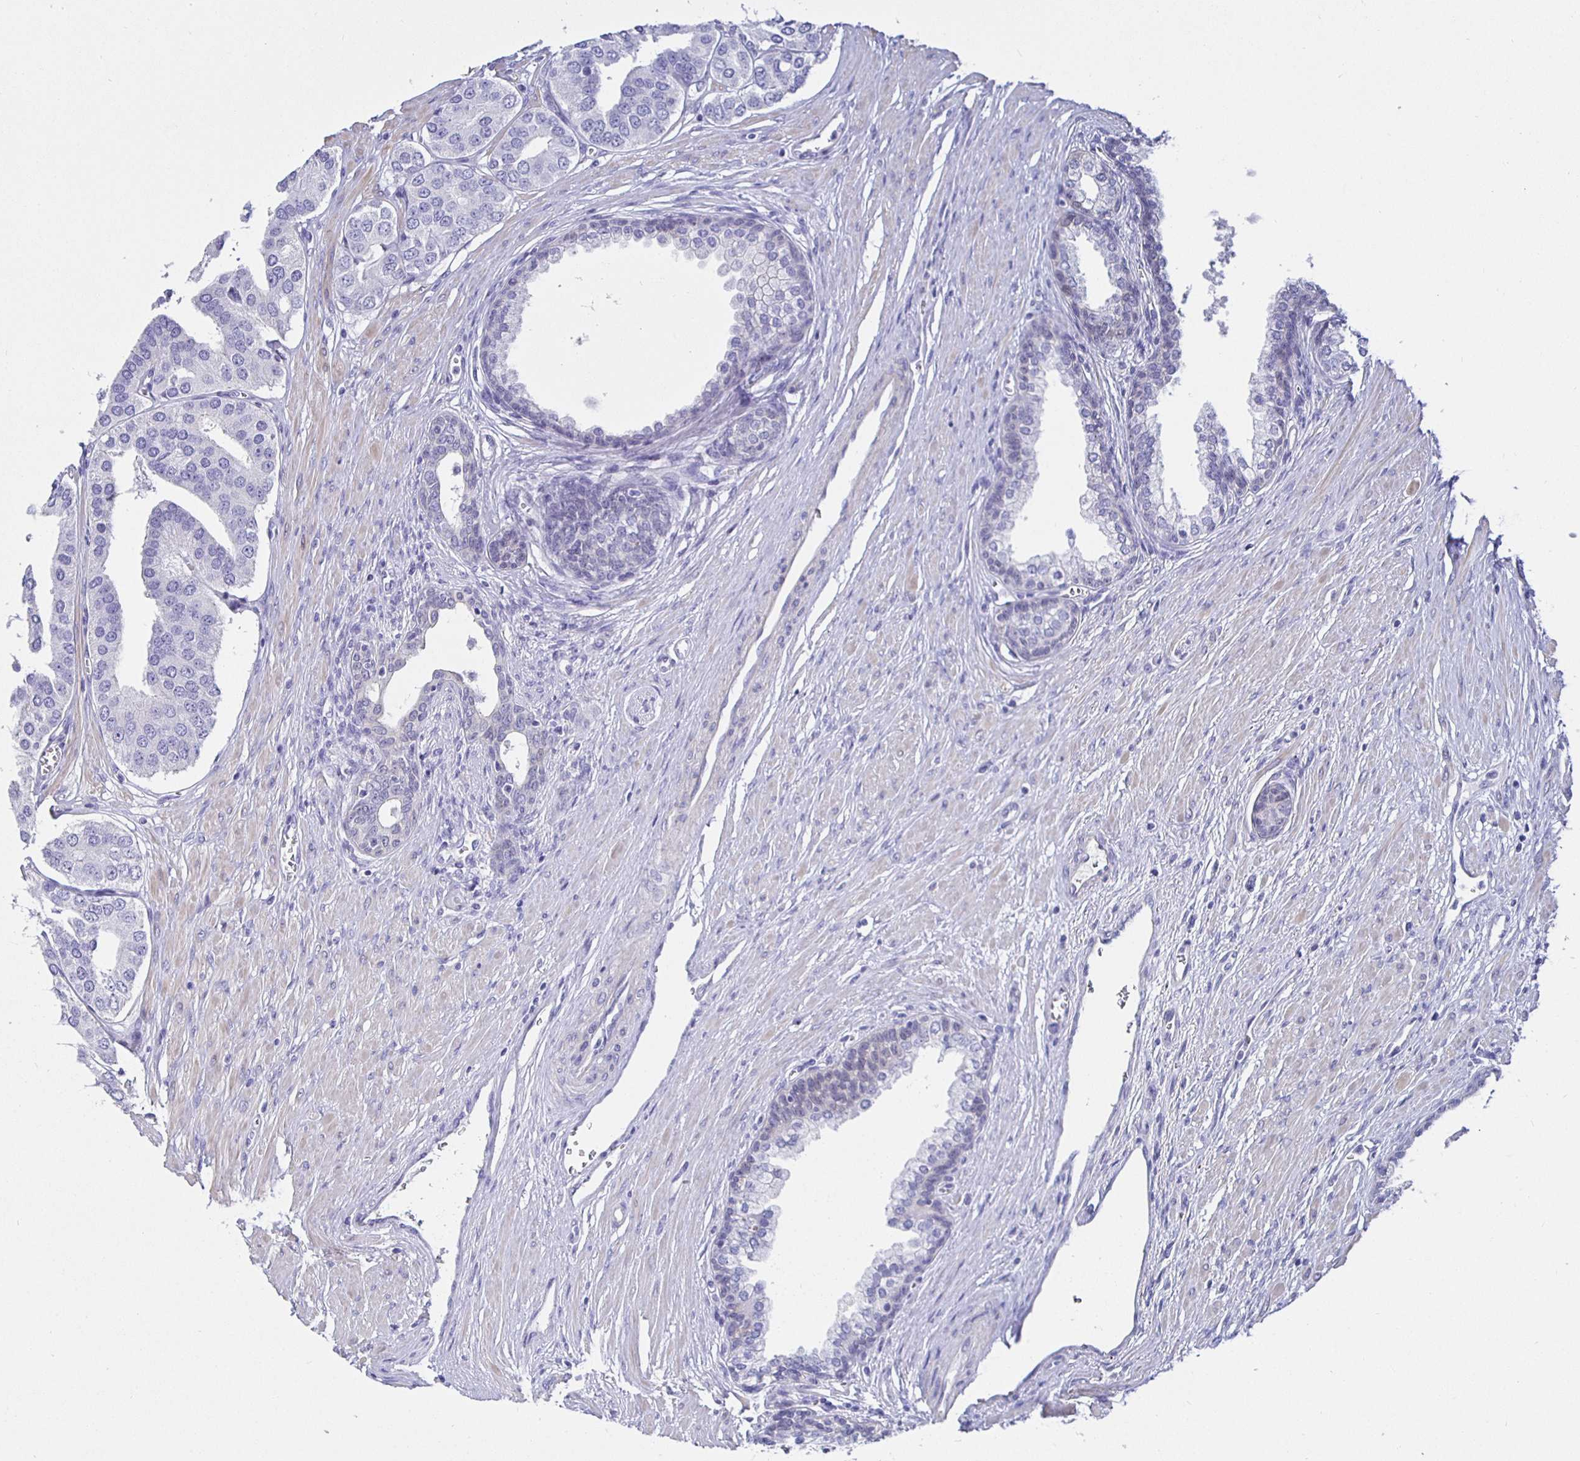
{"staining": {"intensity": "negative", "quantity": "none", "location": "none"}, "tissue": "prostate cancer", "cell_type": "Tumor cells", "image_type": "cancer", "snomed": [{"axis": "morphology", "description": "Adenocarcinoma, High grade"}, {"axis": "topography", "description": "Prostate"}], "caption": "Prostate cancer stained for a protein using immunohistochemistry (IHC) displays no expression tumor cells.", "gene": "HSPA4L", "patient": {"sex": "male", "age": 58}}